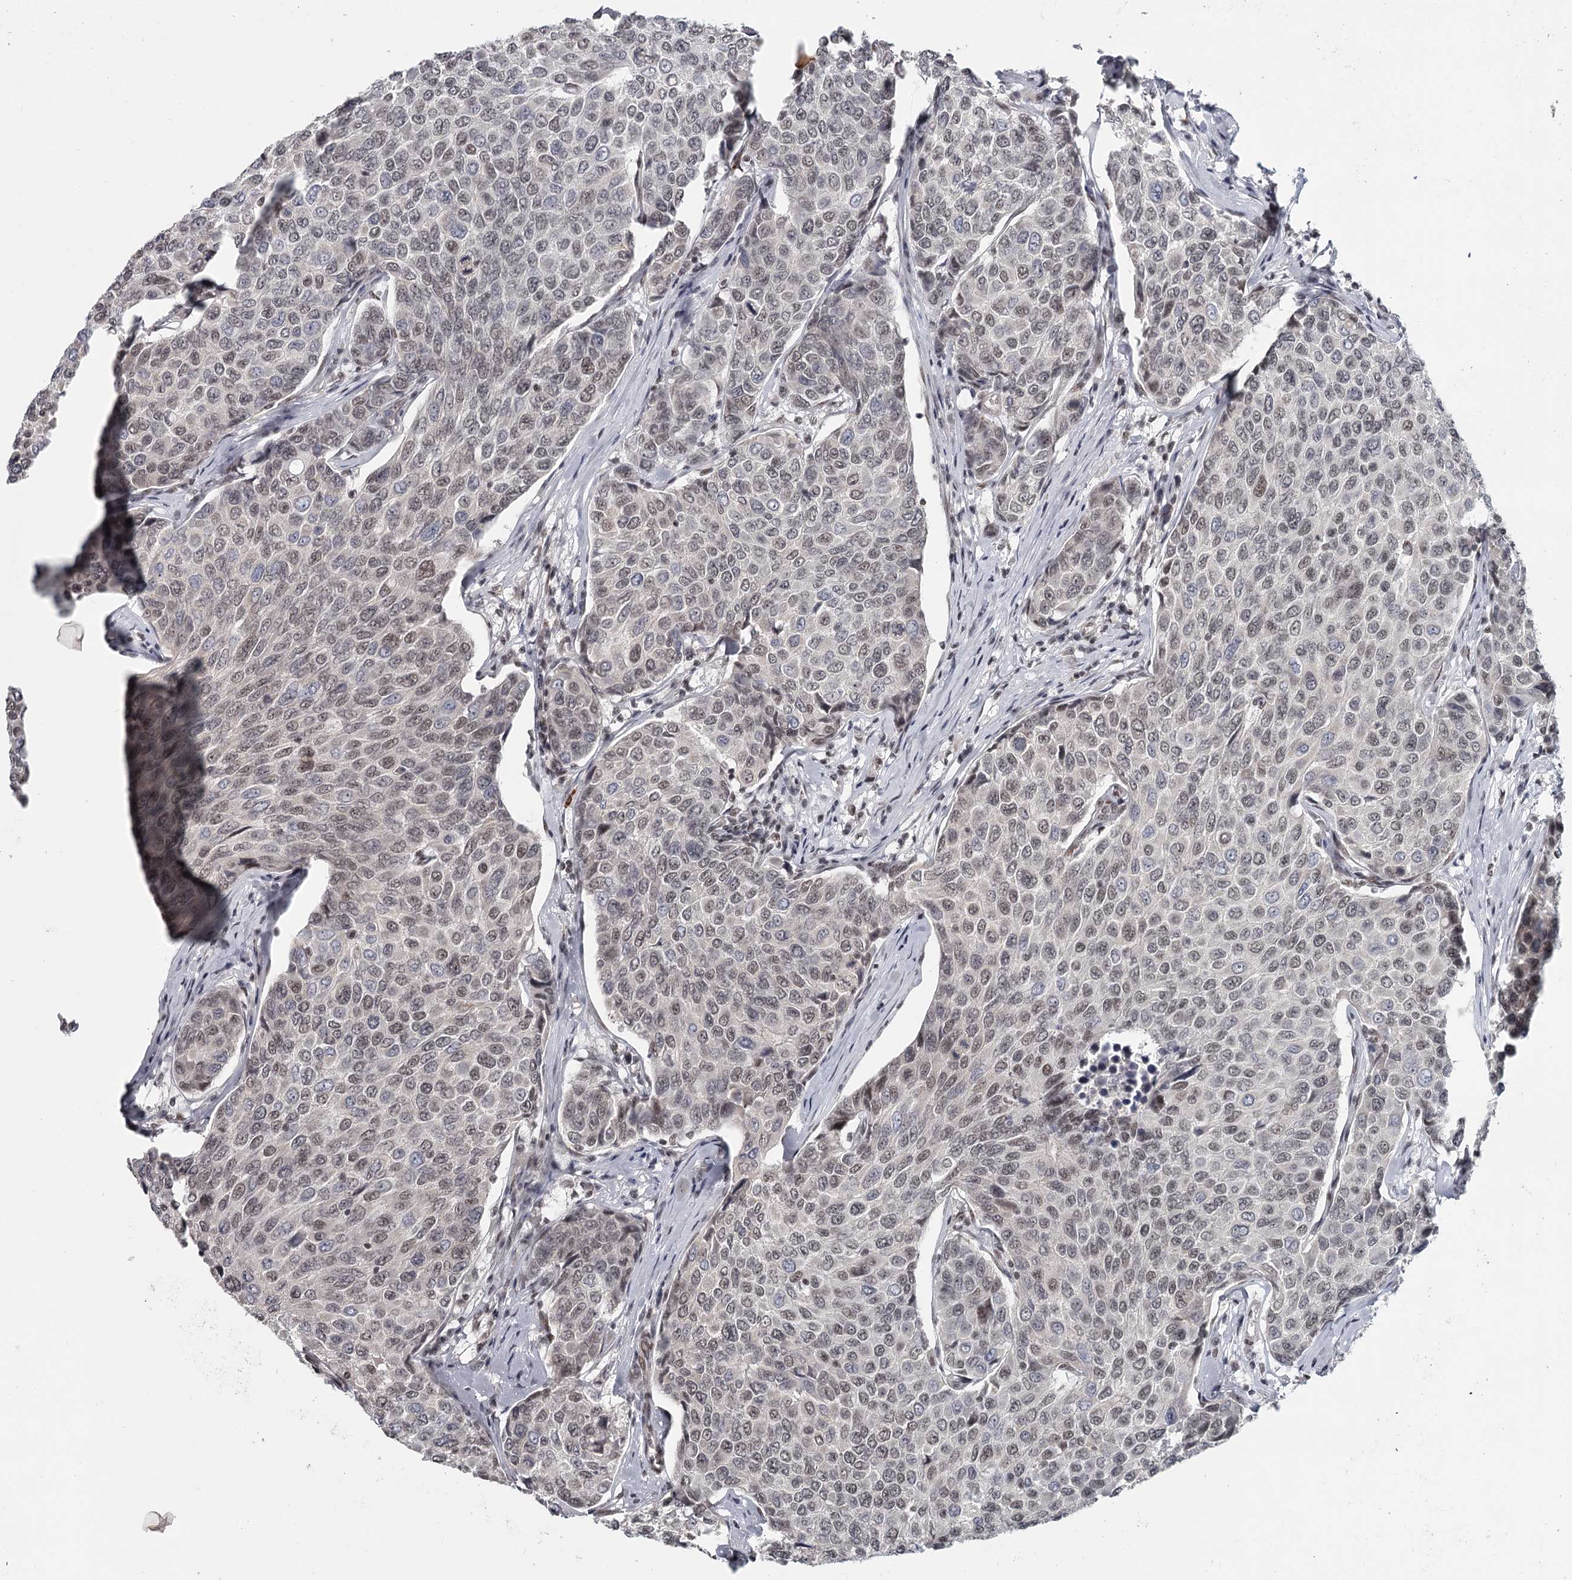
{"staining": {"intensity": "weak", "quantity": ">75%", "location": "nuclear"}, "tissue": "breast cancer", "cell_type": "Tumor cells", "image_type": "cancer", "snomed": [{"axis": "morphology", "description": "Duct carcinoma"}, {"axis": "topography", "description": "Breast"}], "caption": "This is an image of immunohistochemistry staining of infiltrating ductal carcinoma (breast), which shows weak expression in the nuclear of tumor cells.", "gene": "FAM13C", "patient": {"sex": "female", "age": 55}}